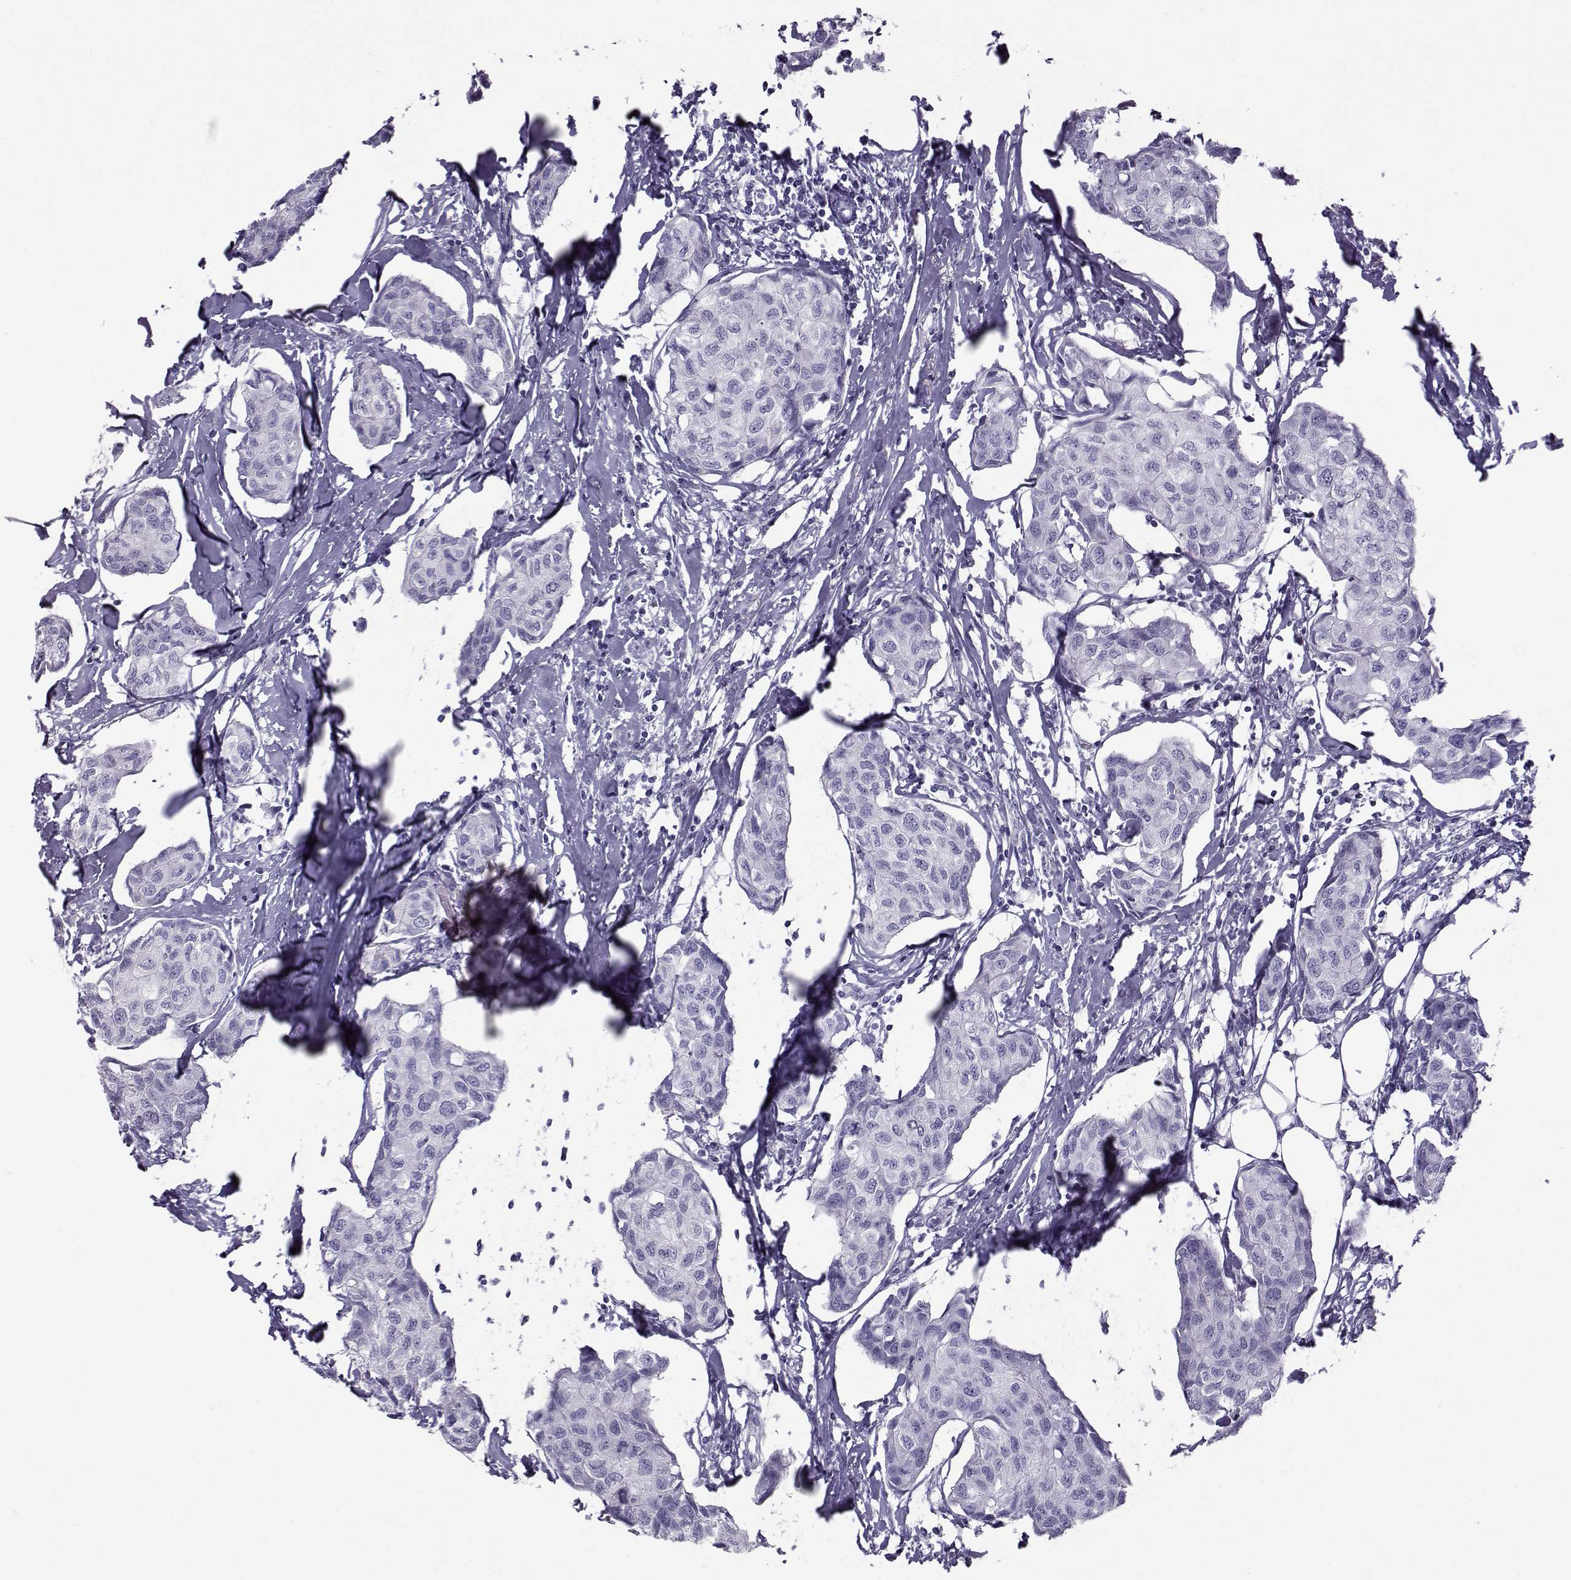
{"staining": {"intensity": "negative", "quantity": "none", "location": "none"}, "tissue": "breast cancer", "cell_type": "Tumor cells", "image_type": "cancer", "snomed": [{"axis": "morphology", "description": "Duct carcinoma"}, {"axis": "topography", "description": "Breast"}], "caption": "A photomicrograph of breast cancer stained for a protein reveals no brown staining in tumor cells. Brightfield microscopy of immunohistochemistry (IHC) stained with DAB (3,3'-diaminobenzidine) (brown) and hematoxylin (blue), captured at high magnification.", "gene": "DMRT3", "patient": {"sex": "female", "age": 80}}